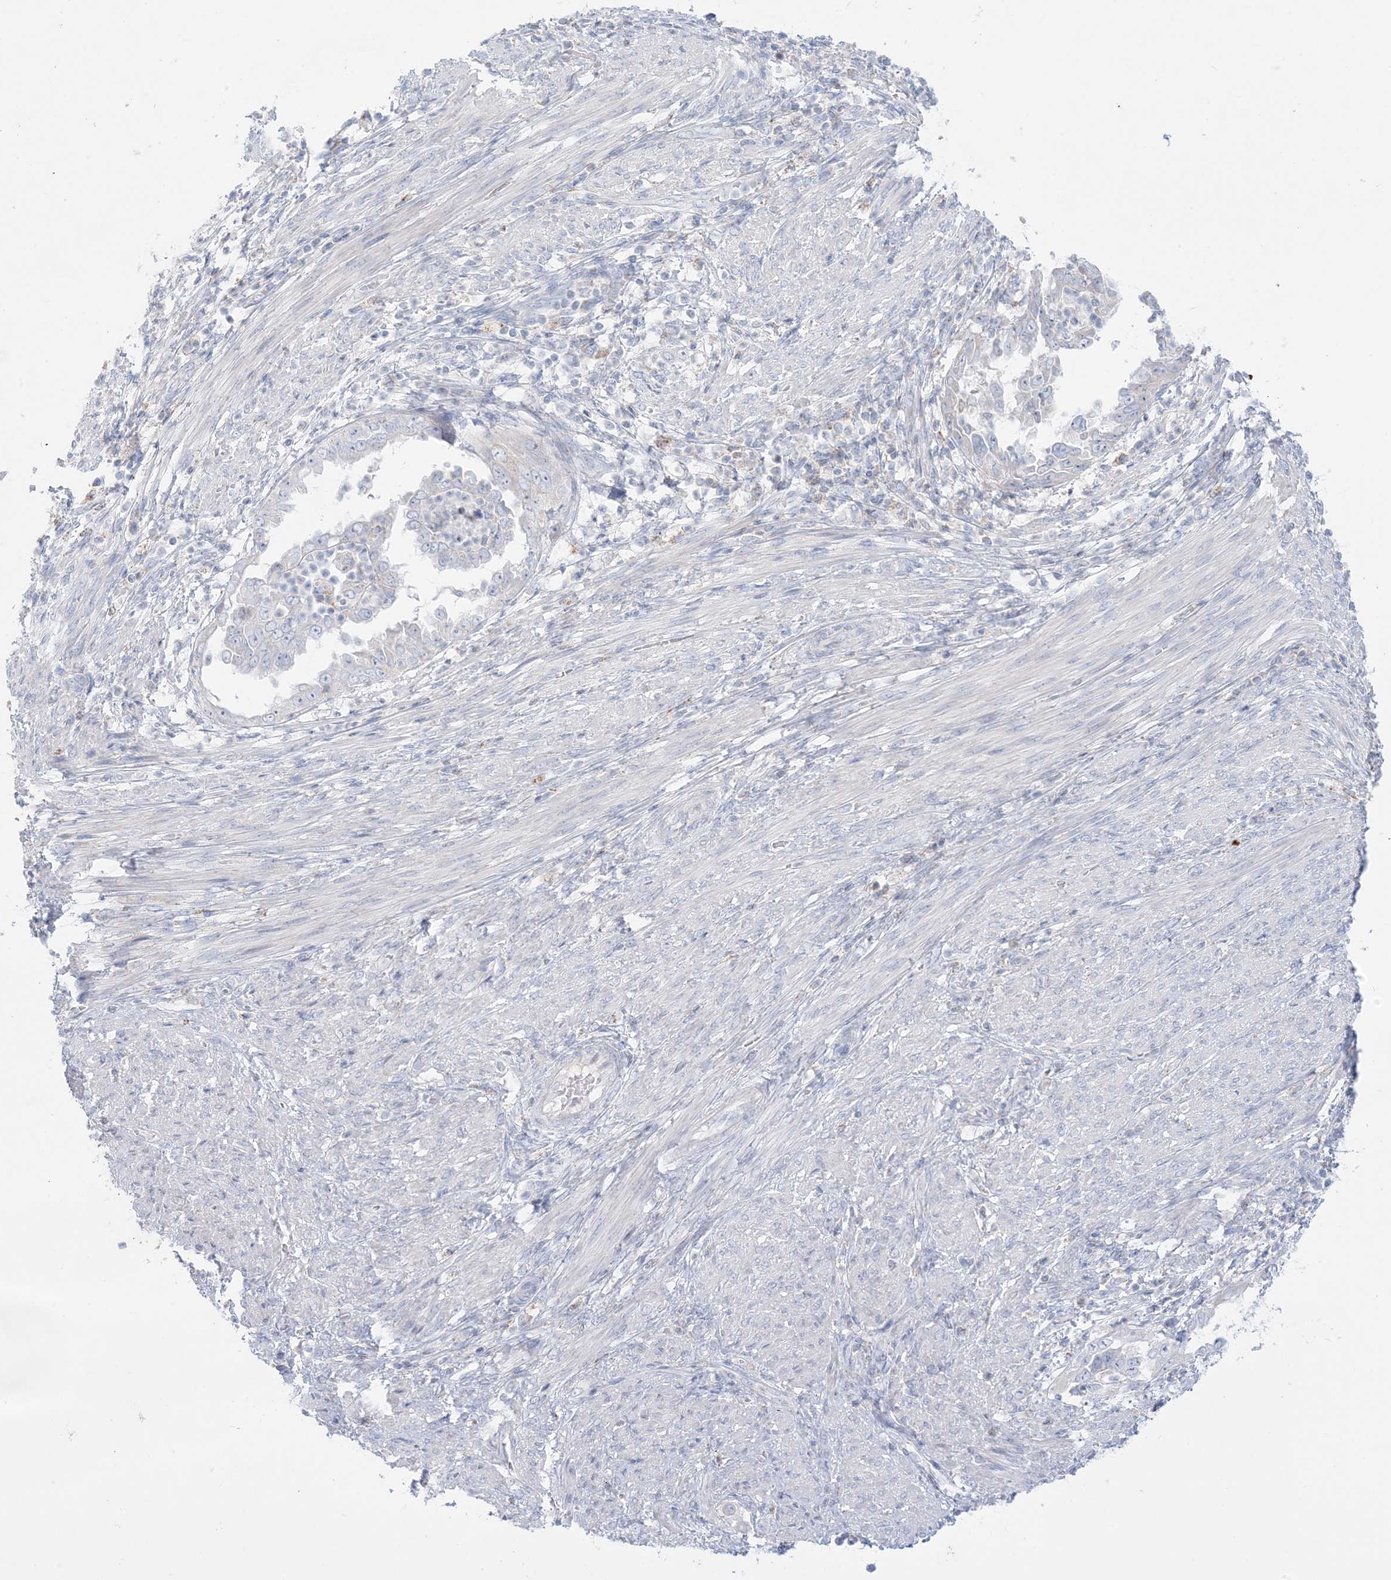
{"staining": {"intensity": "negative", "quantity": "none", "location": "none"}, "tissue": "endometrial cancer", "cell_type": "Tumor cells", "image_type": "cancer", "snomed": [{"axis": "morphology", "description": "Adenocarcinoma, NOS"}, {"axis": "topography", "description": "Endometrium"}], "caption": "Immunohistochemistry of human endometrial adenocarcinoma shows no expression in tumor cells.", "gene": "KCTD6", "patient": {"sex": "female", "age": 85}}